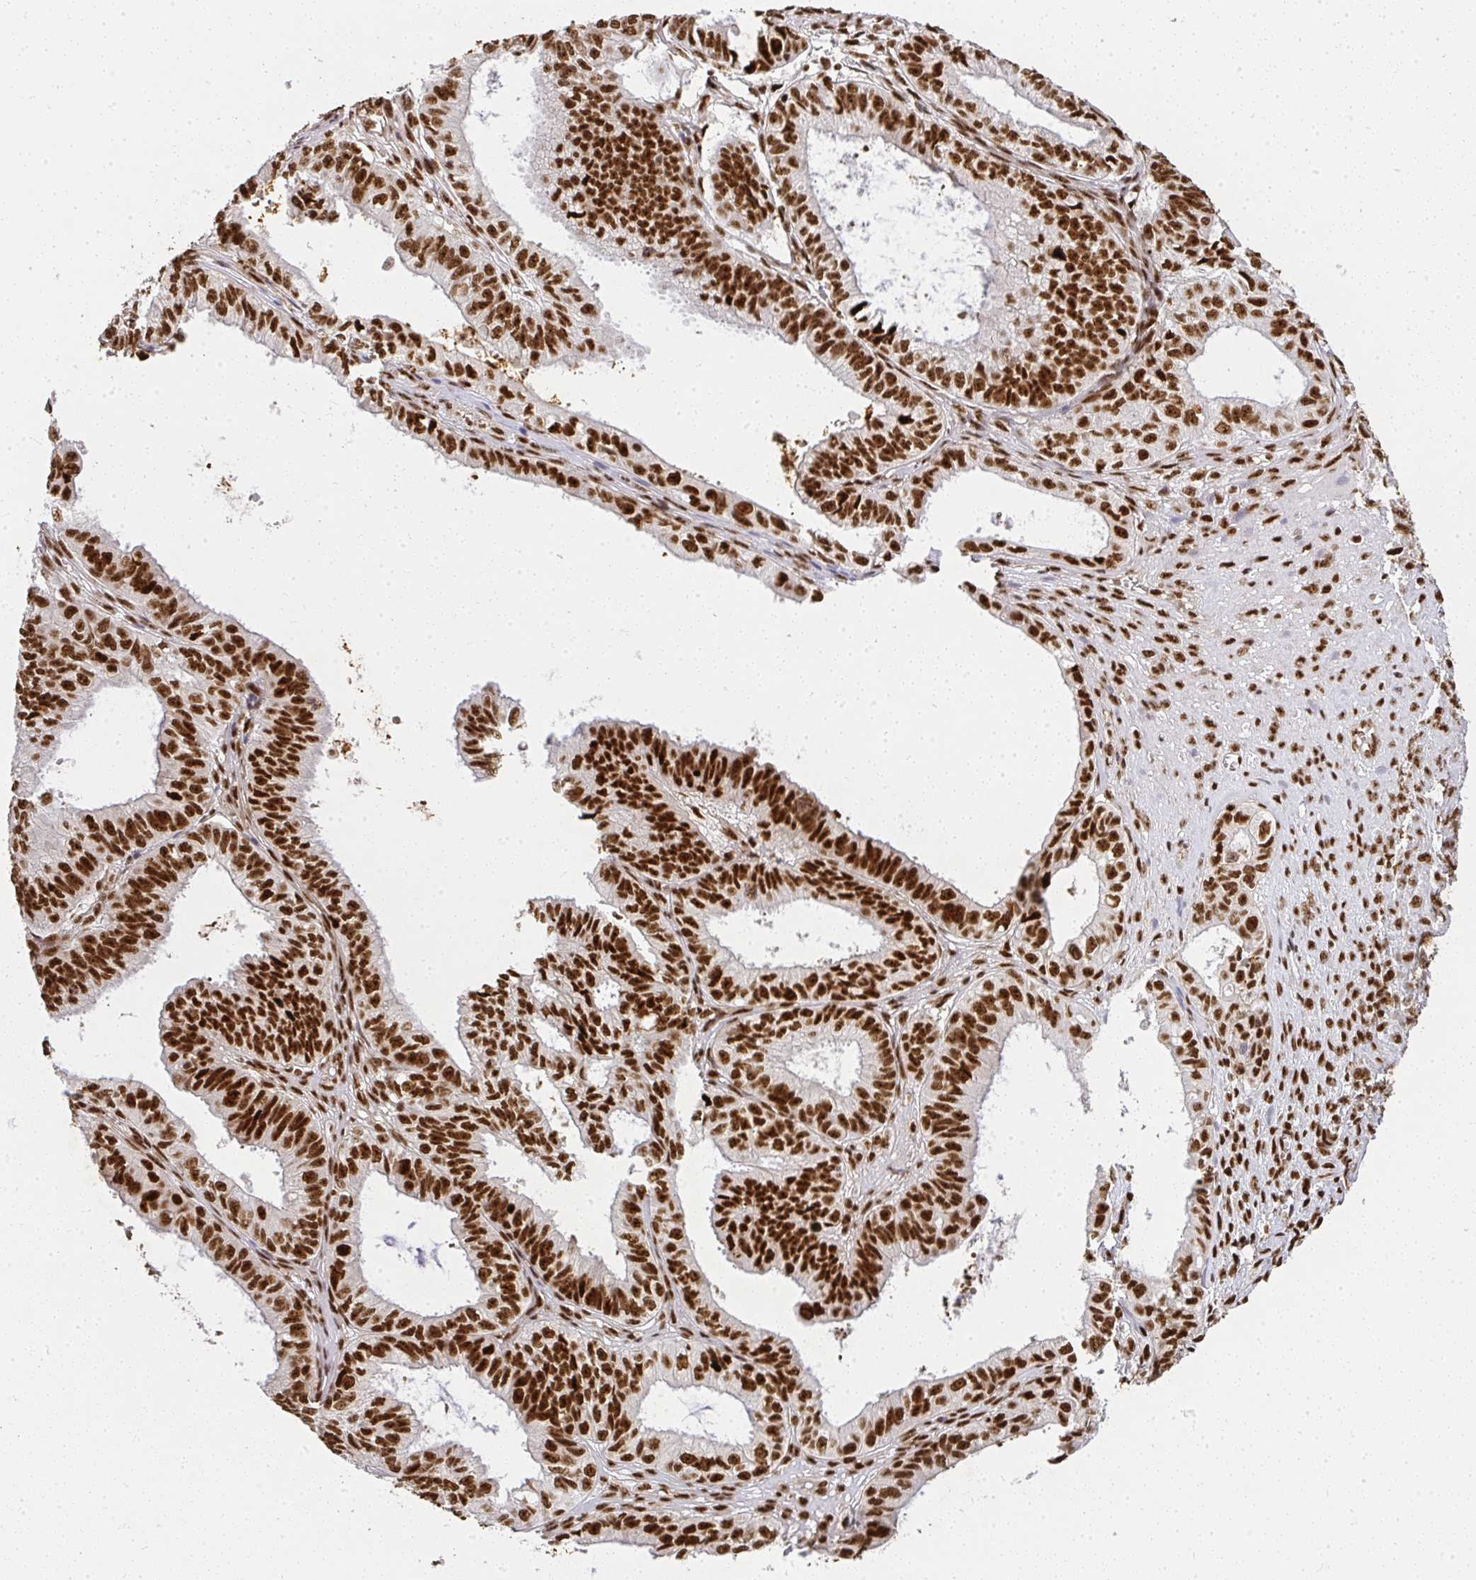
{"staining": {"intensity": "strong", "quantity": ">75%", "location": "nuclear"}, "tissue": "ovarian cancer", "cell_type": "Tumor cells", "image_type": "cancer", "snomed": [{"axis": "morphology", "description": "Carcinoma, endometroid"}, {"axis": "topography", "description": "Ovary"}], "caption": "Immunohistochemical staining of human ovarian cancer demonstrates high levels of strong nuclear positivity in about >75% of tumor cells.", "gene": "U2AF1", "patient": {"sex": "female", "age": 64}}